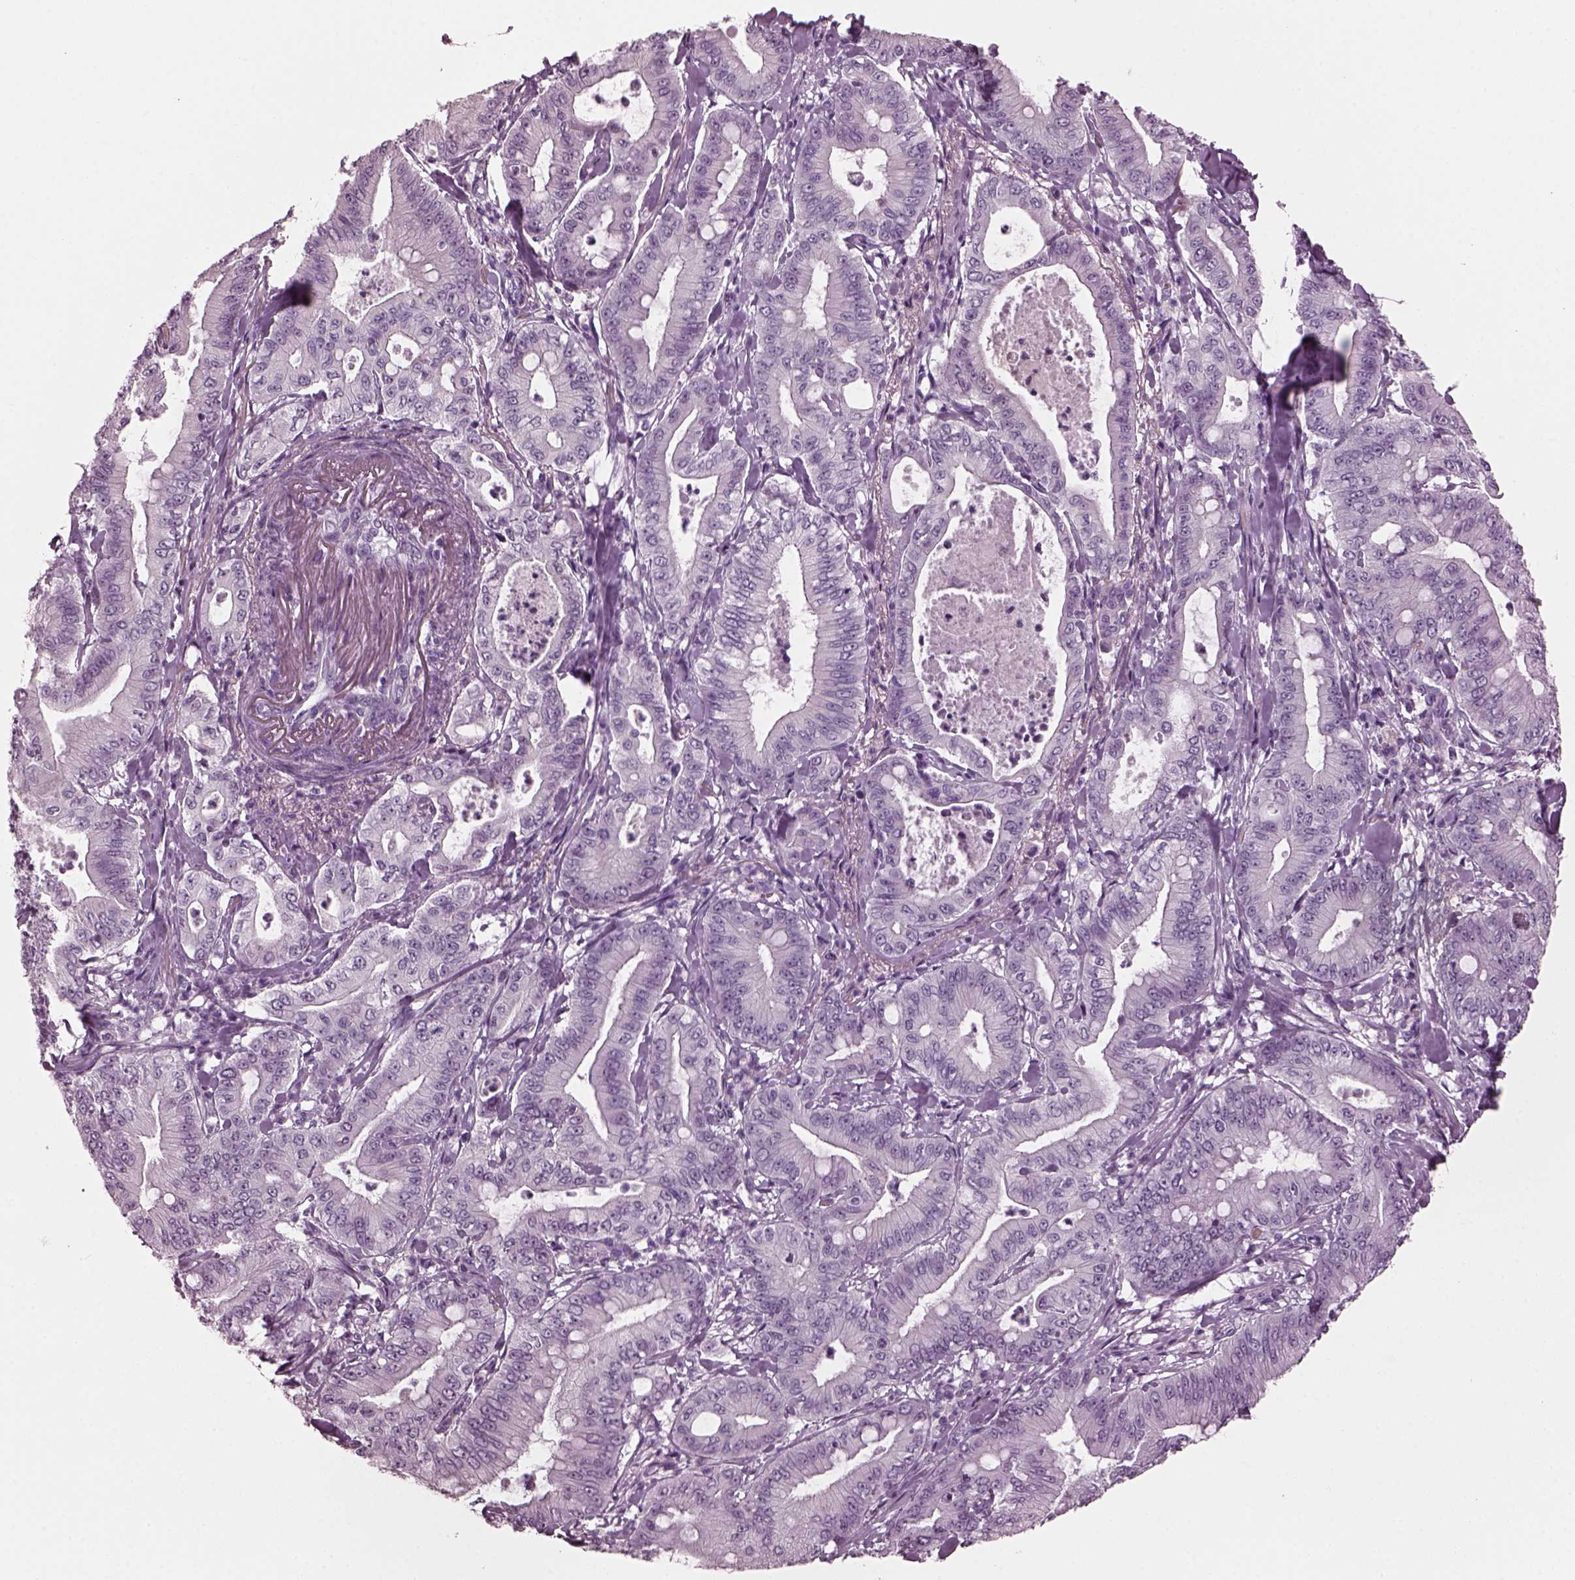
{"staining": {"intensity": "negative", "quantity": "none", "location": "none"}, "tissue": "pancreatic cancer", "cell_type": "Tumor cells", "image_type": "cancer", "snomed": [{"axis": "morphology", "description": "Adenocarcinoma, NOS"}, {"axis": "topography", "description": "Pancreas"}], "caption": "Protein analysis of pancreatic cancer shows no significant positivity in tumor cells. (Stains: DAB (3,3'-diaminobenzidine) immunohistochemistry (IHC) with hematoxylin counter stain, Microscopy: brightfield microscopy at high magnification).", "gene": "SLC6A17", "patient": {"sex": "male", "age": 71}}